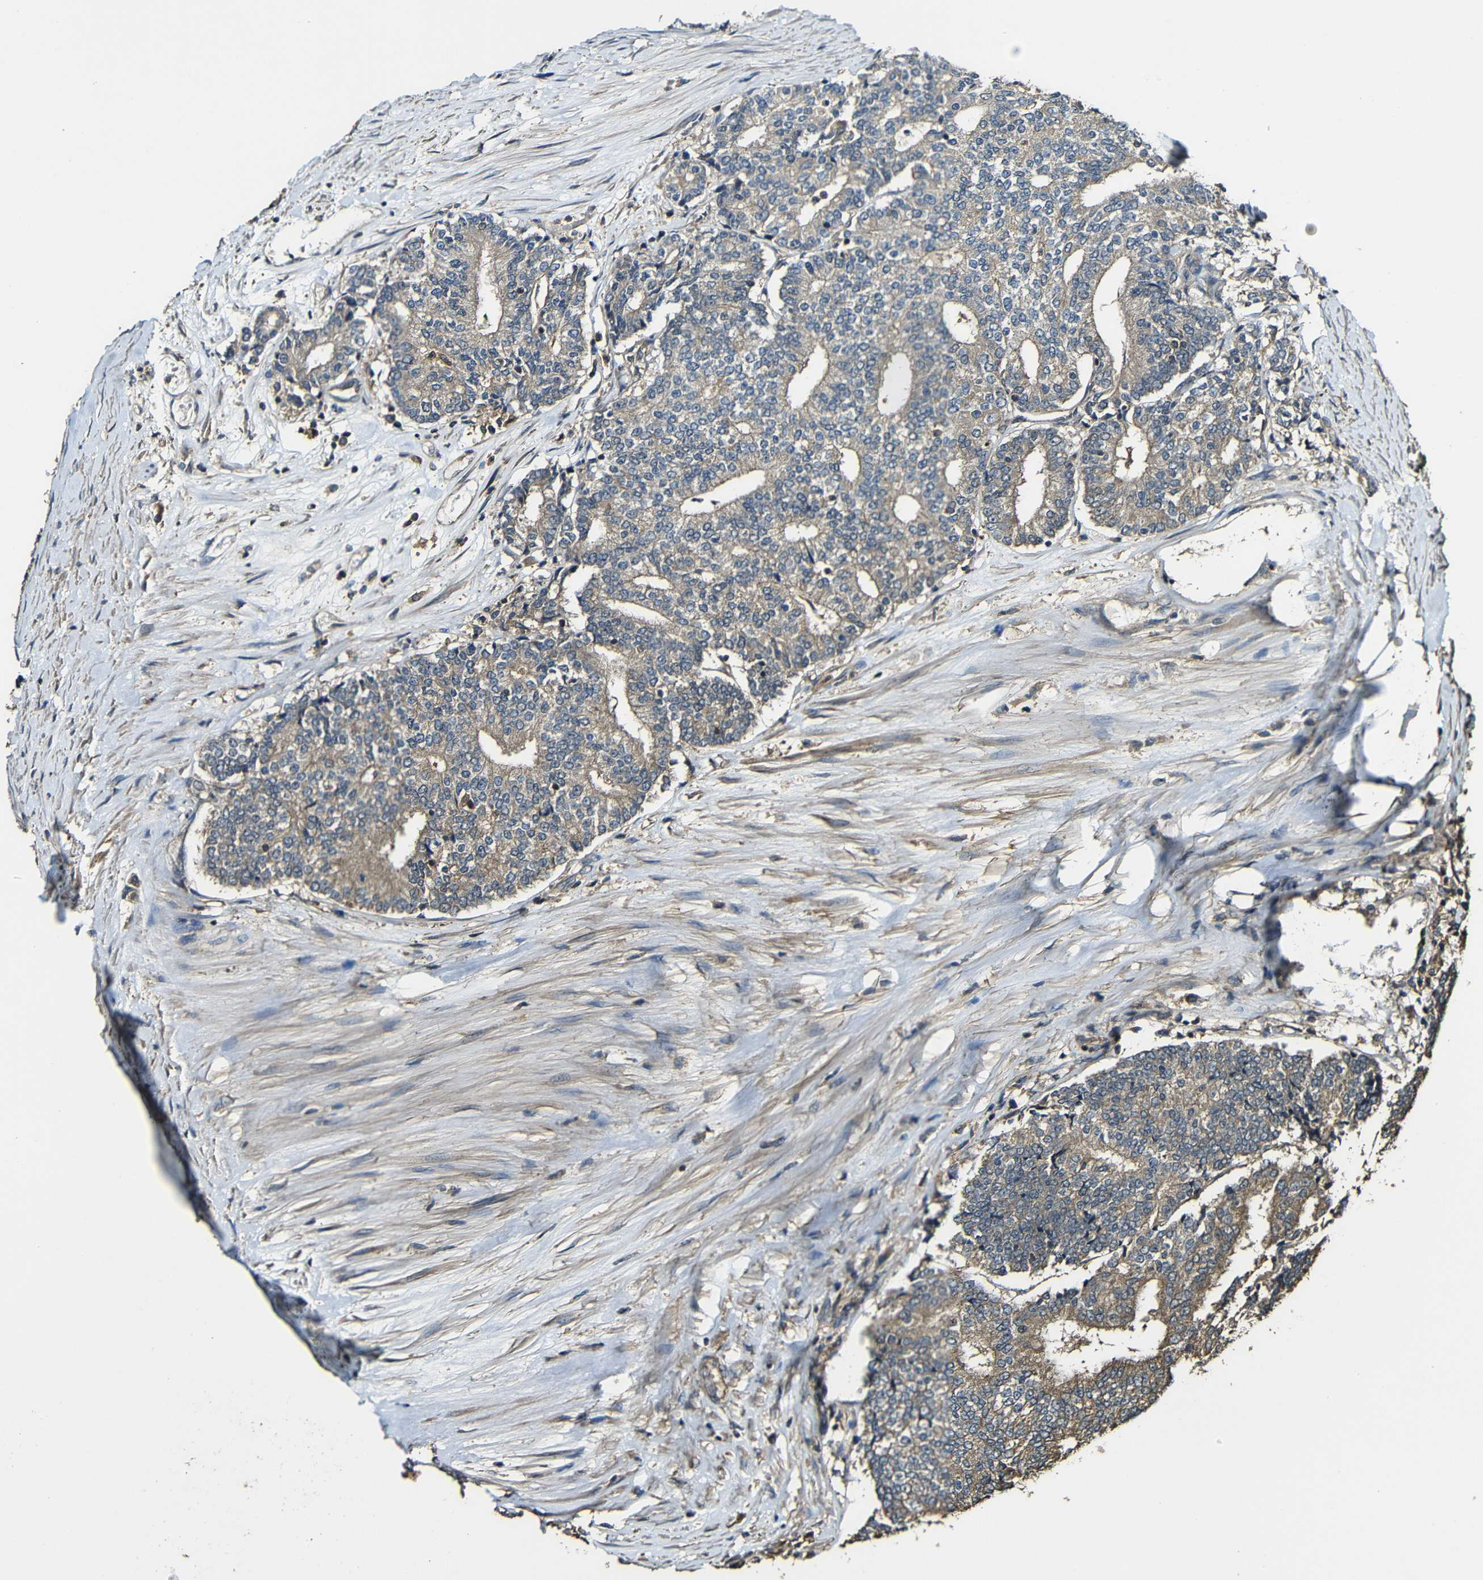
{"staining": {"intensity": "moderate", "quantity": ">75%", "location": "cytoplasmic/membranous"}, "tissue": "prostate cancer", "cell_type": "Tumor cells", "image_type": "cancer", "snomed": [{"axis": "morphology", "description": "Normal tissue, NOS"}, {"axis": "morphology", "description": "Adenocarcinoma, High grade"}, {"axis": "topography", "description": "Prostate"}, {"axis": "topography", "description": "Seminal veicle"}], "caption": "This is an image of IHC staining of prostate cancer, which shows moderate expression in the cytoplasmic/membranous of tumor cells.", "gene": "CASP8", "patient": {"sex": "male", "age": 55}}